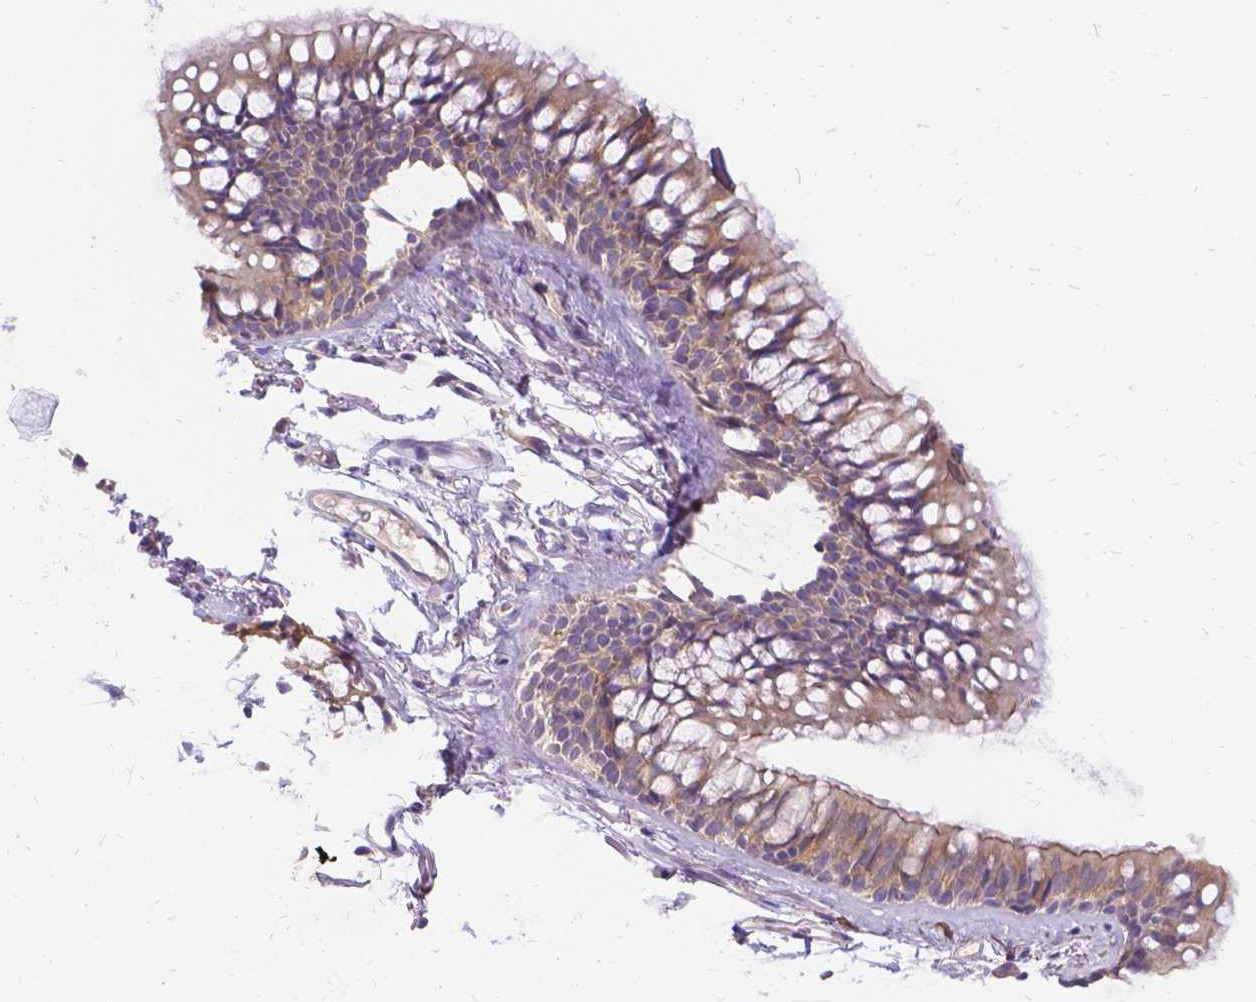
{"staining": {"intensity": "moderate", "quantity": ">75%", "location": "cytoplasmic/membranous"}, "tissue": "soft tissue", "cell_type": "Fibroblasts", "image_type": "normal", "snomed": [{"axis": "morphology", "description": "Normal tissue, NOS"}, {"axis": "topography", "description": "Cartilage tissue"}, {"axis": "topography", "description": "Bronchus"}], "caption": "The image demonstrates a brown stain indicating the presence of a protein in the cytoplasmic/membranous of fibroblasts in soft tissue.", "gene": "DENND6A", "patient": {"sex": "female", "age": 79}}